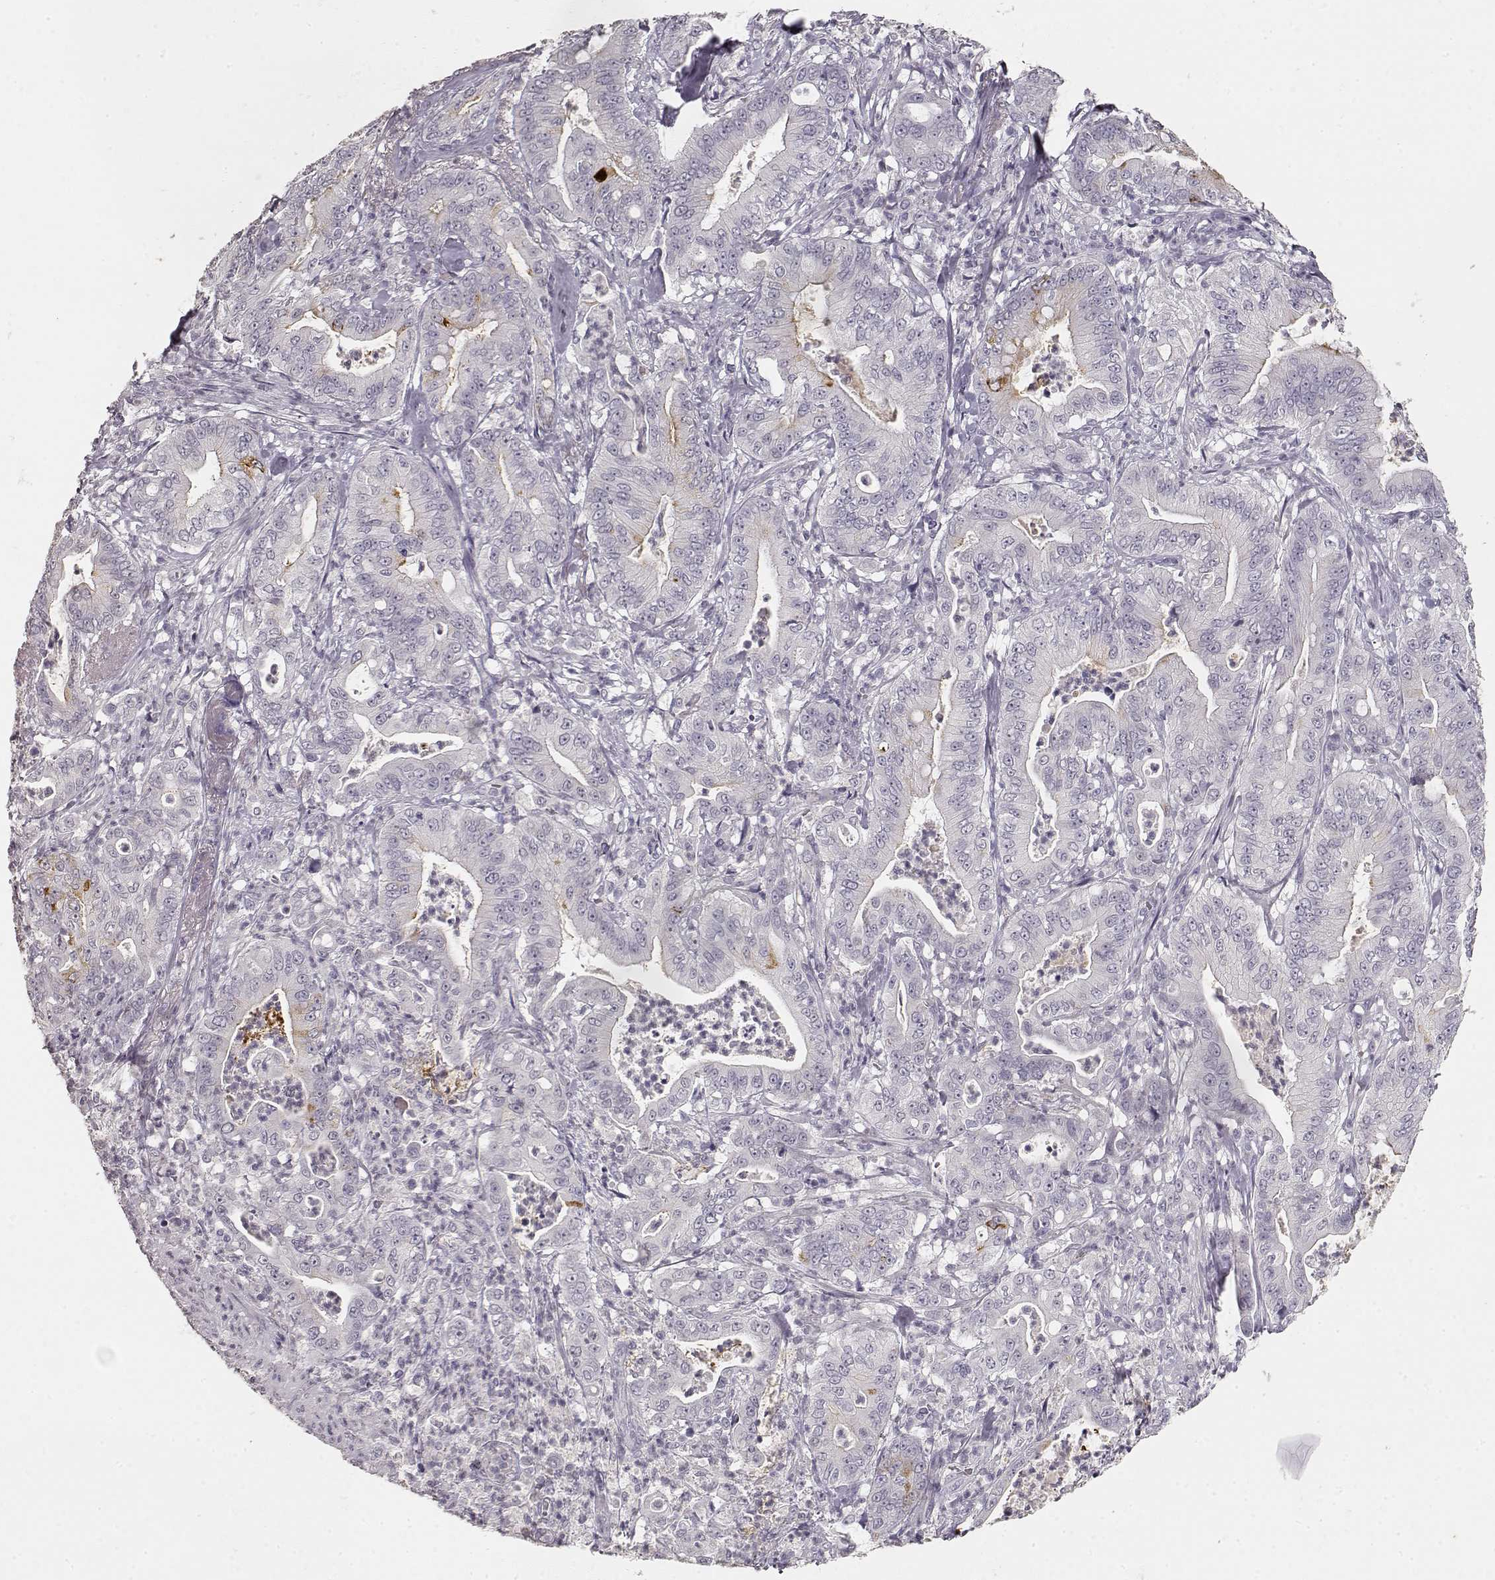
{"staining": {"intensity": "negative", "quantity": "none", "location": "none"}, "tissue": "pancreatic cancer", "cell_type": "Tumor cells", "image_type": "cancer", "snomed": [{"axis": "morphology", "description": "Adenocarcinoma, NOS"}, {"axis": "topography", "description": "Pancreas"}], "caption": "Pancreatic cancer (adenocarcinoma) stained for a protein using immunohistochemistry (IHC) displays no positivity tumor cells.", "gene": "TPH2", "patient": {"sex": "male", "age": 71}}